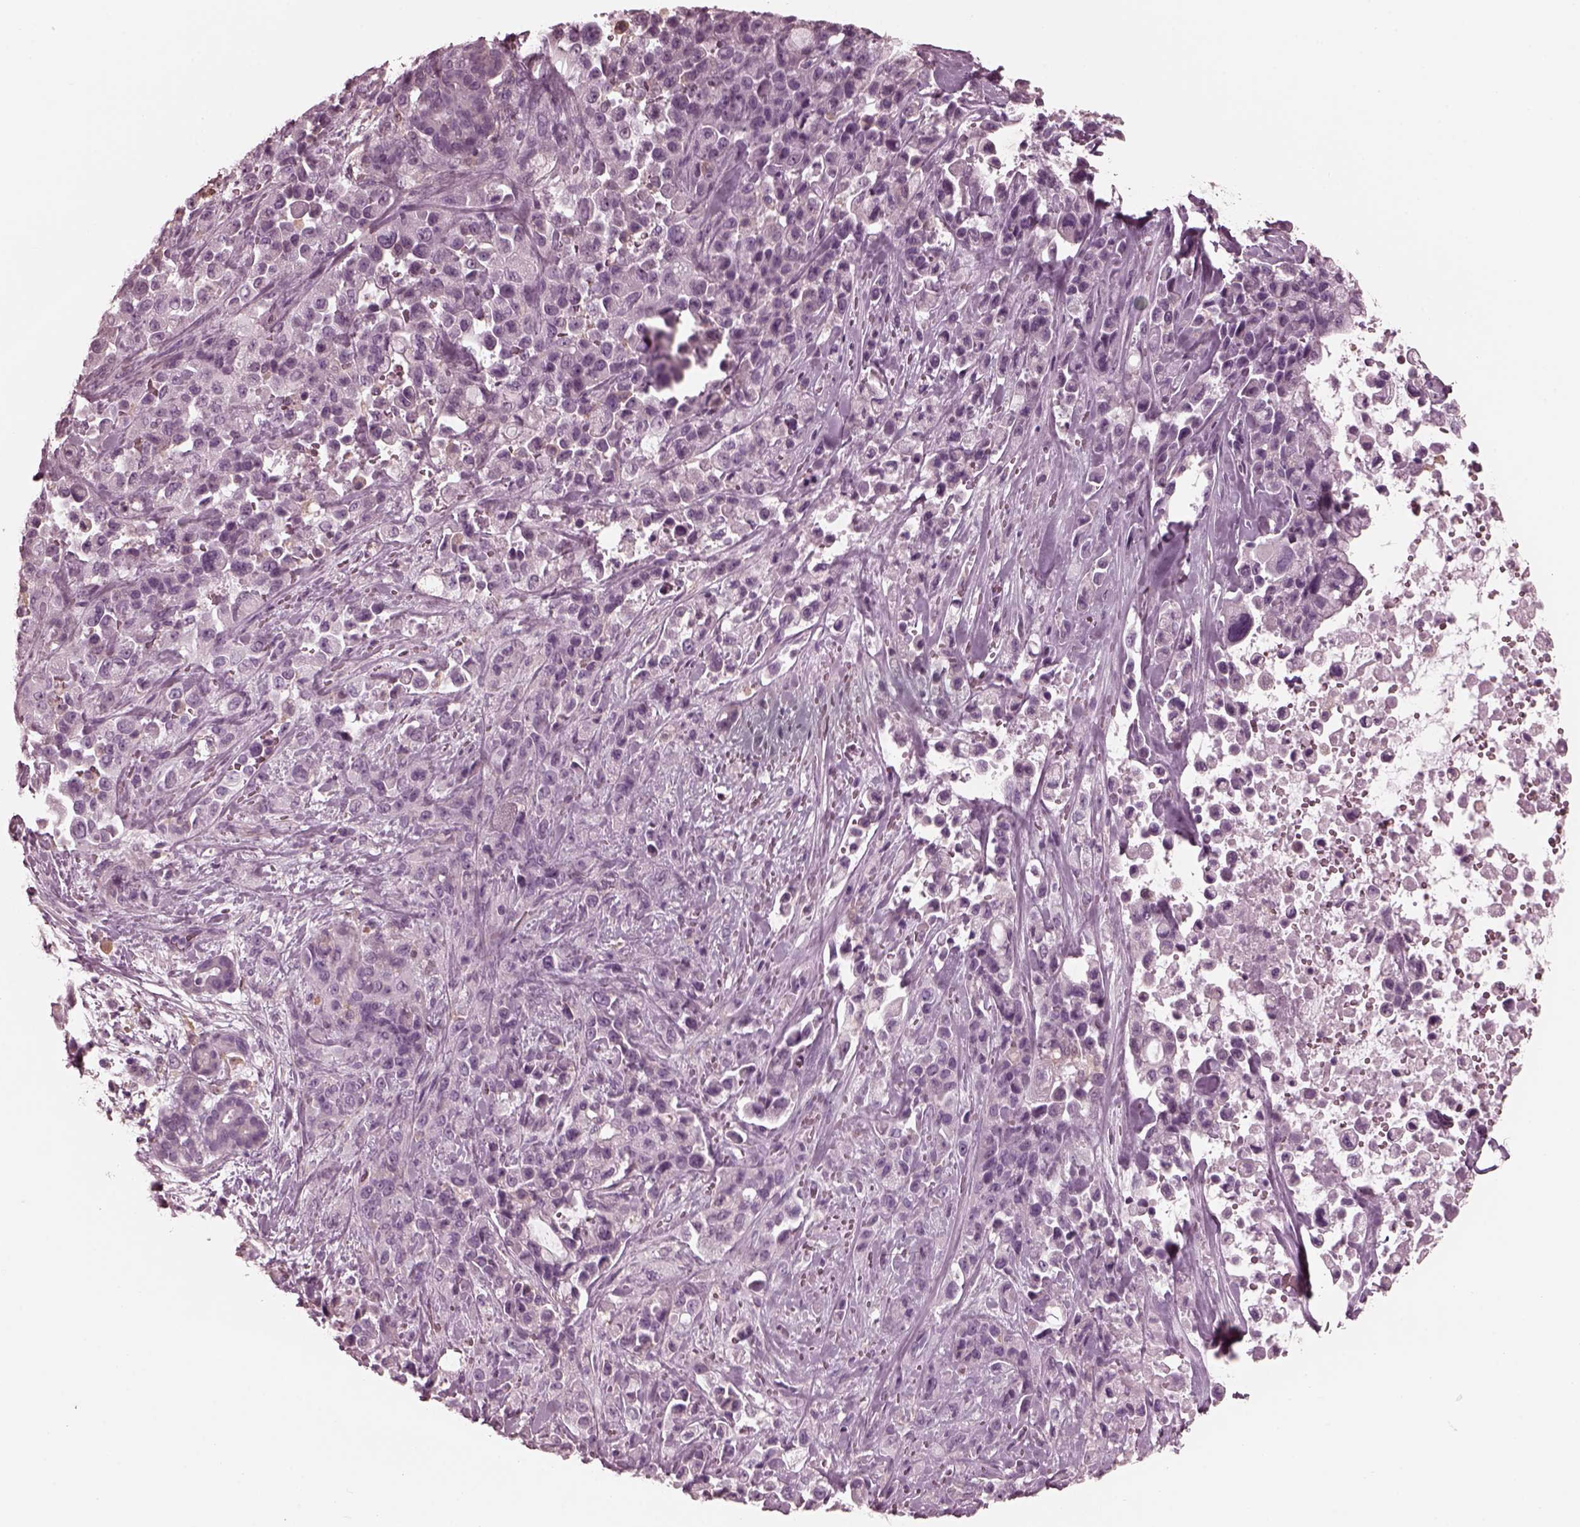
{"staining": {"intensity": "negative", "quantity": "none", "location": "none"}, "tissue": "pancreatic cancer", "cell_type": "Tumor cells", "image_type": "cancer", "snomed": [{"axis": "morphology", "description": "Adenocarcinoma, NOS"}, {"axis": "topography", "description": "Pancreas"}], "caption": "DAB immunohistochemical staining of pancreatic cancer (adenocarcinoma) exhibits no significant staining in tumor cells. The staining is performed using DAB brown chromogen with nuclei counter-stained in using hematoxylin.", "gene": "CGA", "patient": {"sex": "male", "age": 44}}